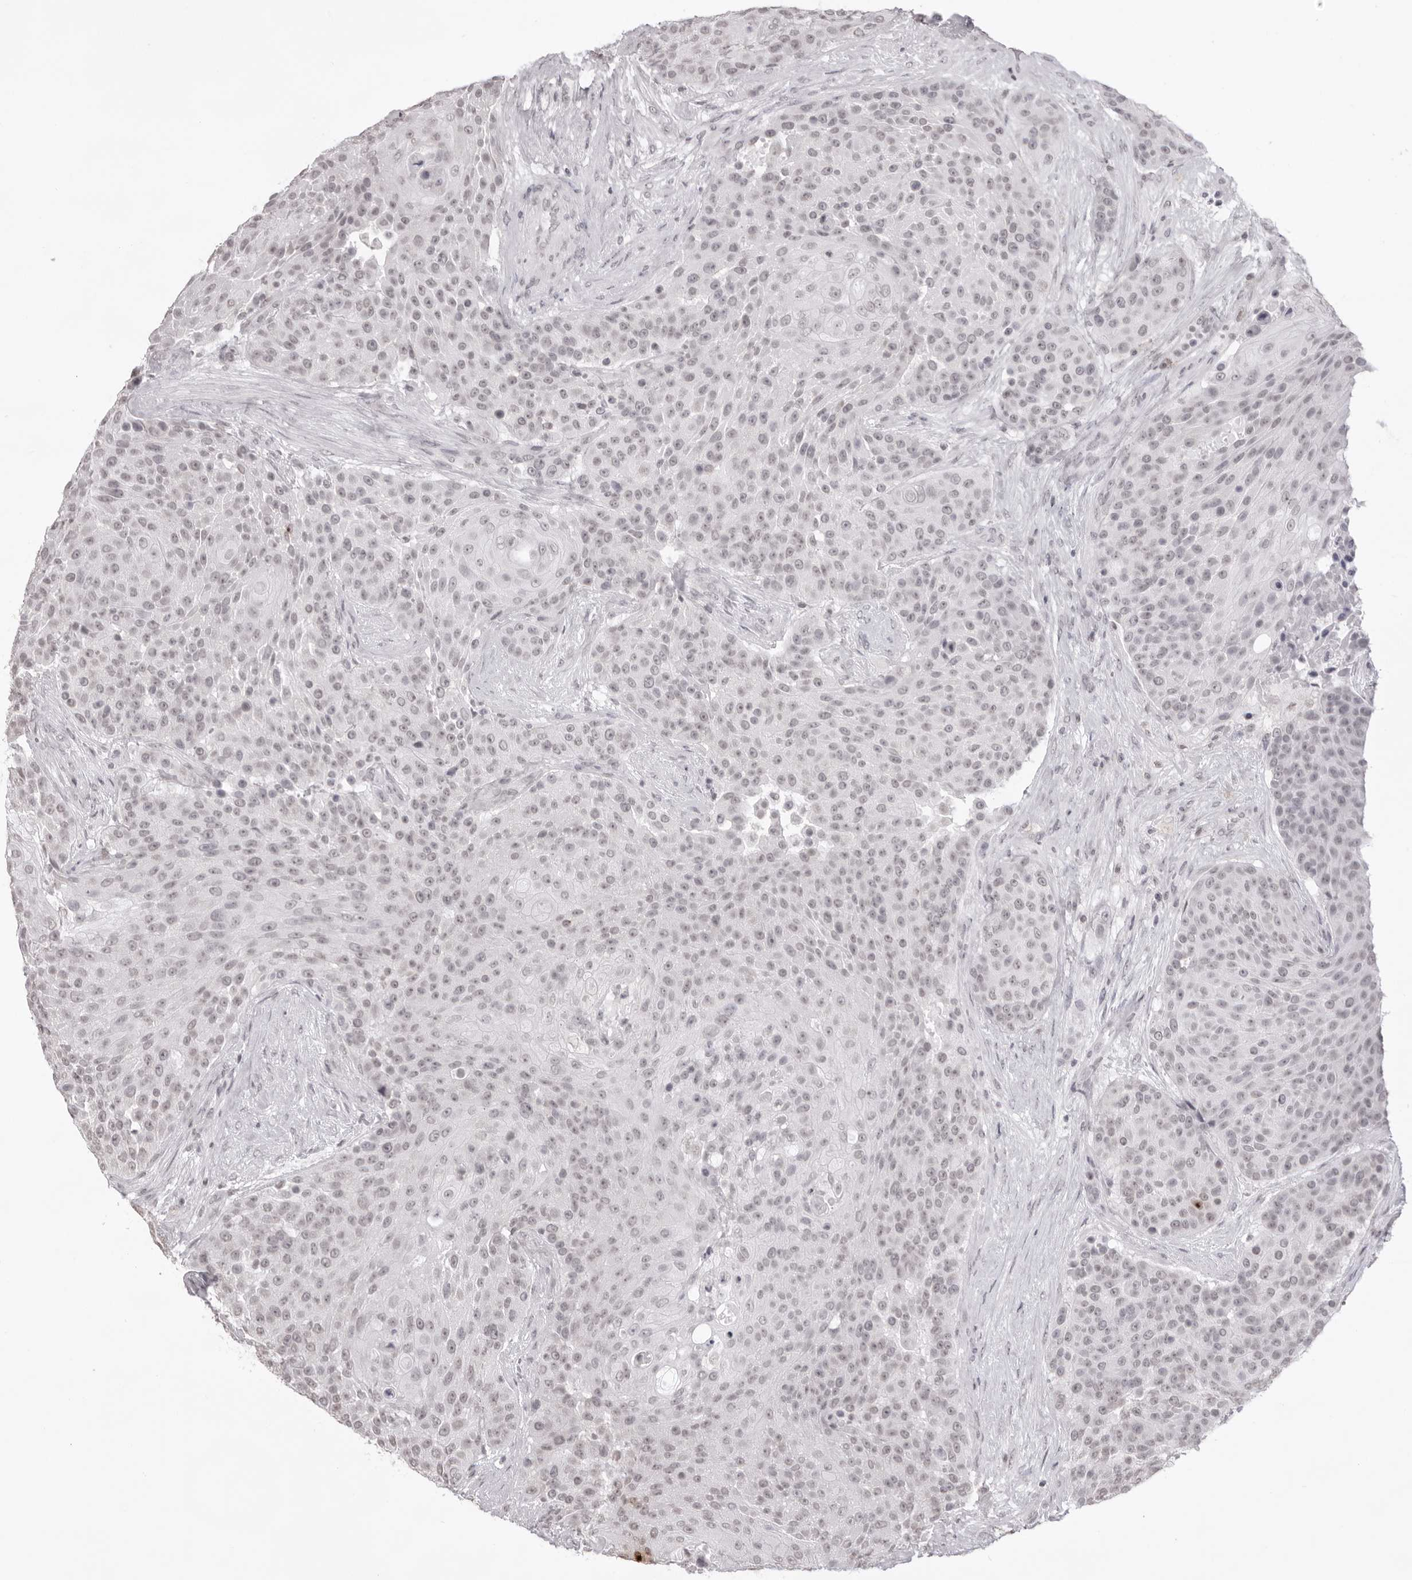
{"staining": {"intensity": "negative", "quantity": "none", "location": "none"}, "tissue": "urothelial cancer", "cell_type": "Tumor cells", "image_type": "cancer", "snomed": [{"axis": "morphology", "description": "Urothelial carcinoma, High grade"}, {"axis": "topography", "description": "Urinary bladder"}], "caption": "Immunohistochemistry (IHC) micrograph of neoplastic tissue: urothelial cancer stained with DAB (3,3'-diaminobenzidine) shows no significant protein expression in tumor cells.", "gene": "NTM", "patient": {"sex": "female", "age": 63}}